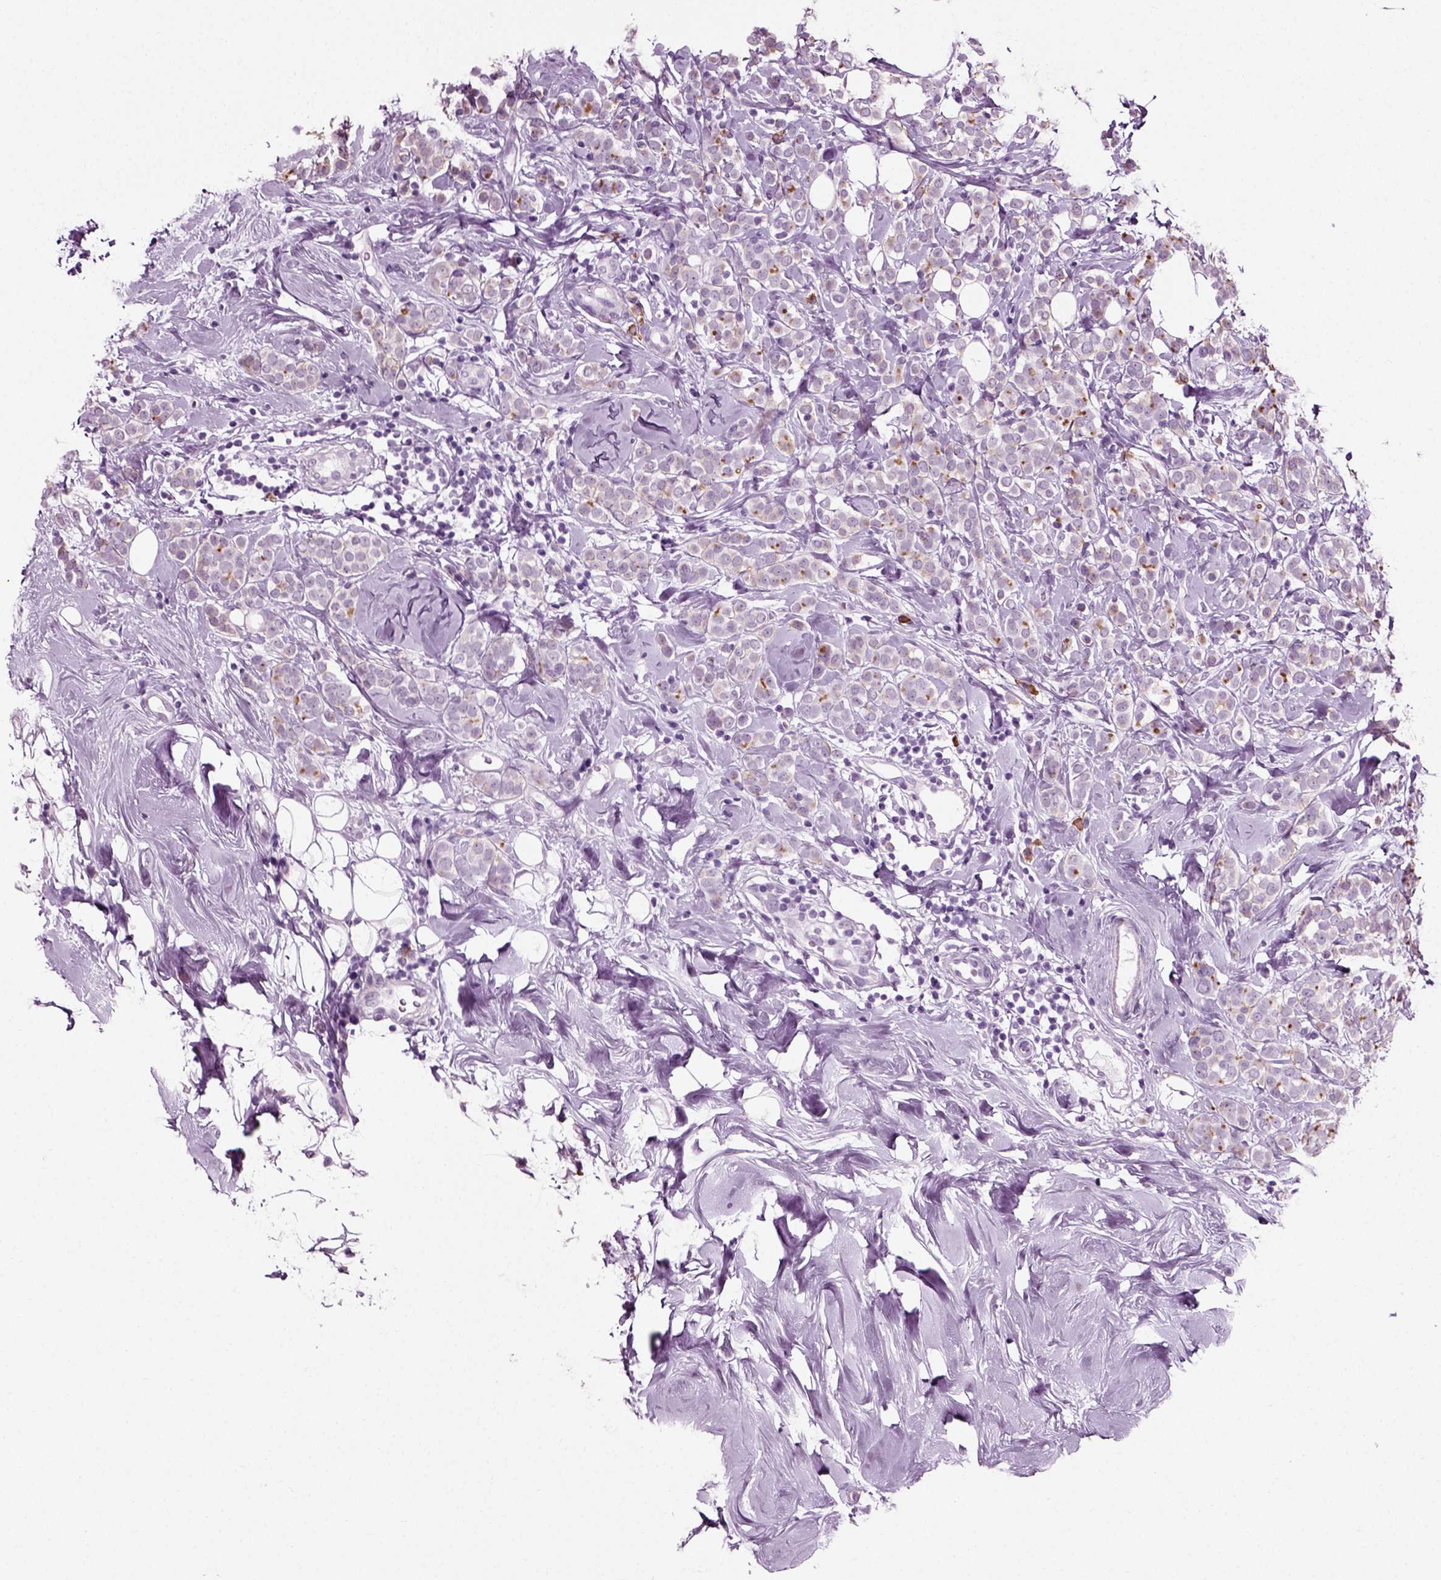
{"staining": {"intensity": "moderate", "quantity": "<25%", "location": "cytoplasmic/membranous"}, "tissue": "breast cancer", "cell_type": "Tumor cells", "image_type": "cancer", "snomed": [{"axis": "morphology", "description": "Lobular carcinoma"}, {"axis": "topography", "description": "Breast"}], "caption": "This is a histology image of immunohistochemistry (IHC) staining of breast cancer, which shows moderate staining in the cytoplasmic/membranous of tumor cells.", "gene": "SLC26A8", "patient": {"sex": "female", "age": 49}}